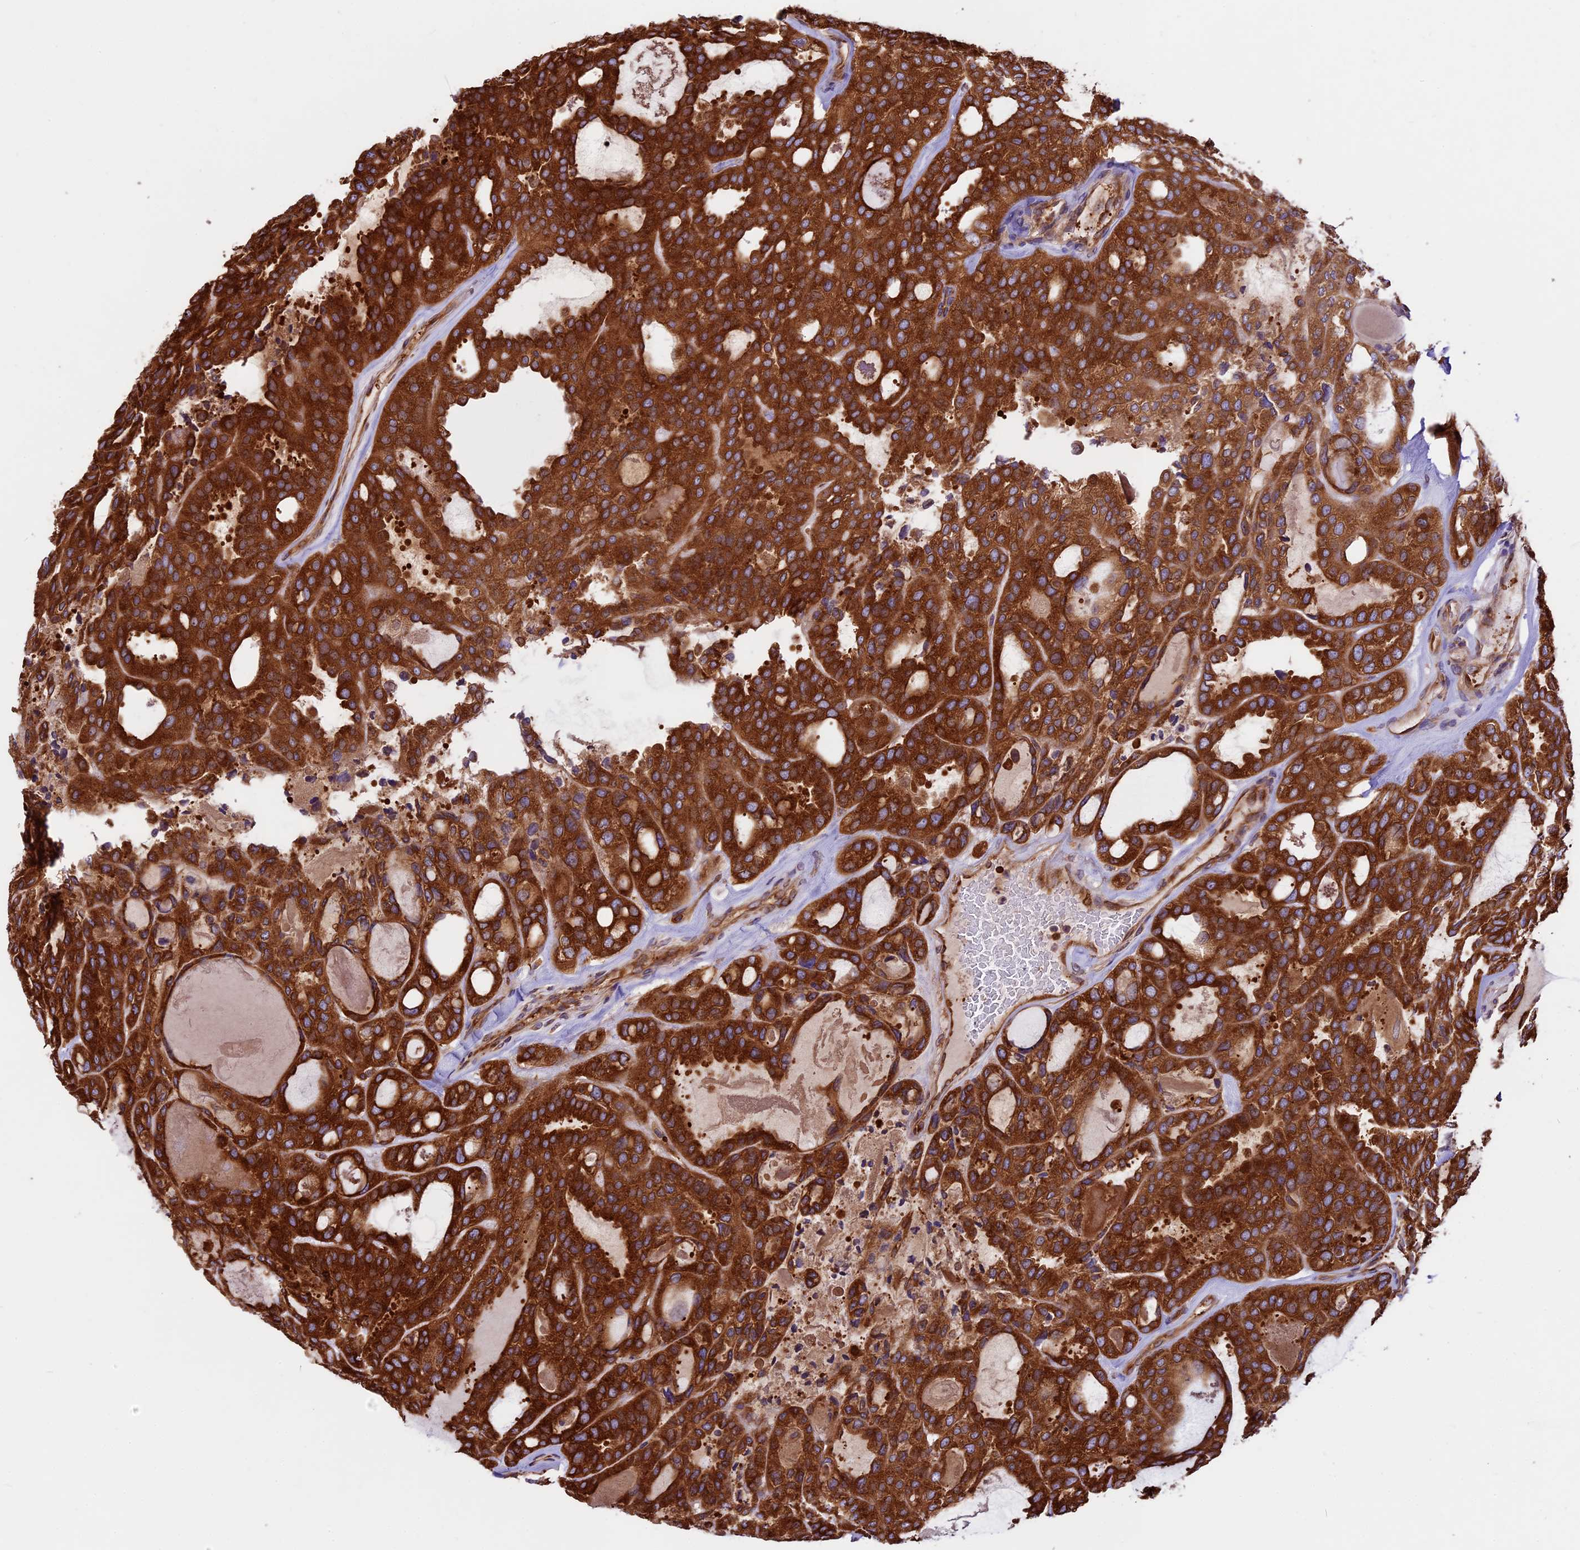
{"staining": {"intensity": "strong", "quantity": ">75%", "location": "cytoplasmic/membranous"}, "tissue": "thyroid cancer", "cell_type": "Tumor cells", "image_type": "cancer", "snomed": [{"axis": "morphology", "description": "Follicular adenoma carcinoma, NOS"}, {"axis": "topography", "description": "Thyroid gland"}], "caption": "Strong cytoplasmic/membranous staining for a protein is seen in about >75% of tumor cells of thyroid cancer (follicular adenoma carcinoma) using IHC.", "gene": "KARS1", "patient": {"sex": "male", "age": 75}}